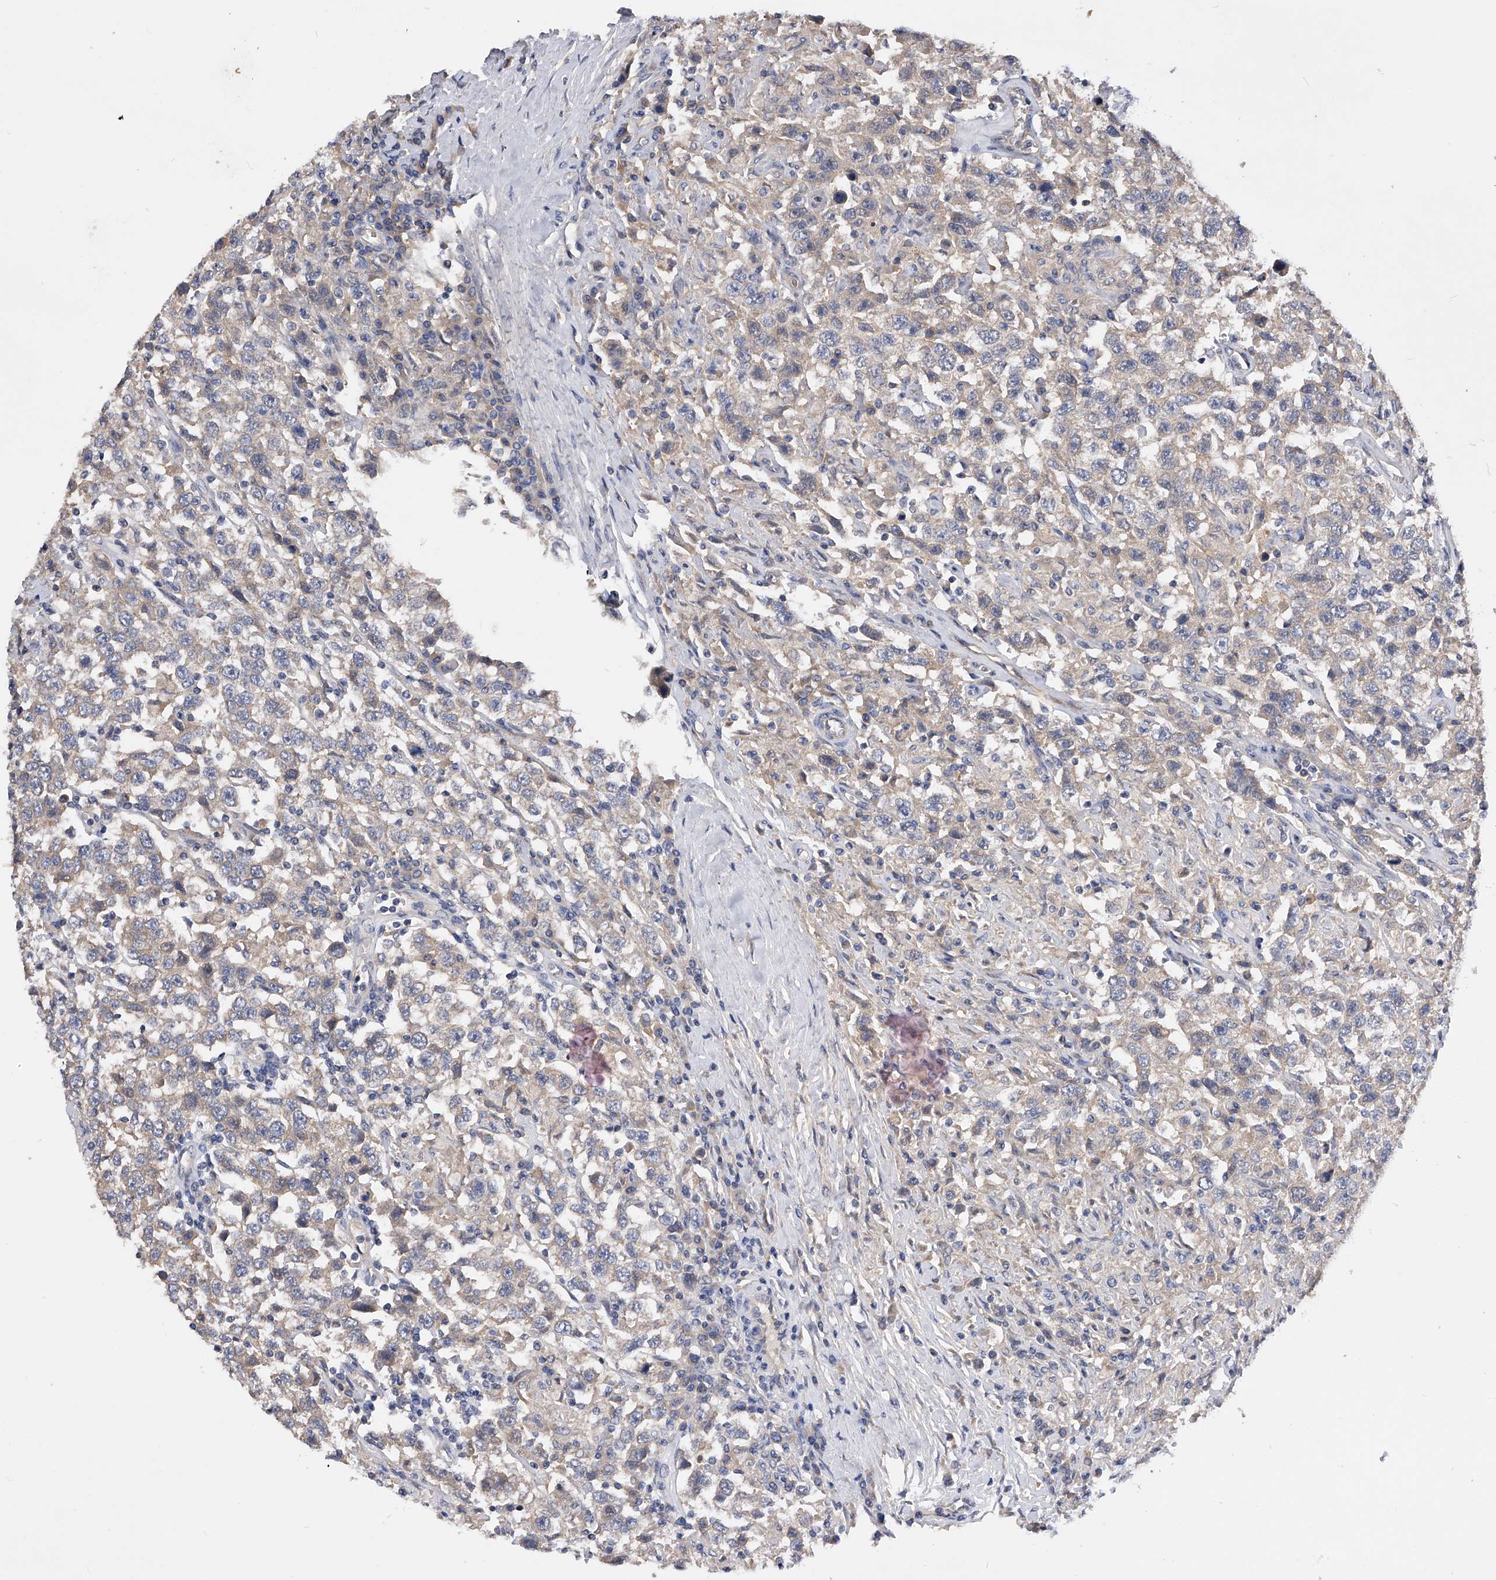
{"staining": {"intensity": "weak", "quantity": "<25%", "location": "cytoplasmic/membranous"}, "tissue": "testis cancer", "cell_type": "Tumor cells", "image_type": "cancer", "snomed": [{"axis": "morphology", "description": "Seminoma, NOS"}, {"axis": "topography", "description": "Testis"}], "caption": "The image reveals no staining of tumor cells in testis seminoma.", "gene": "ARL4C", "patient": {"sex": "male", "age": 41}}